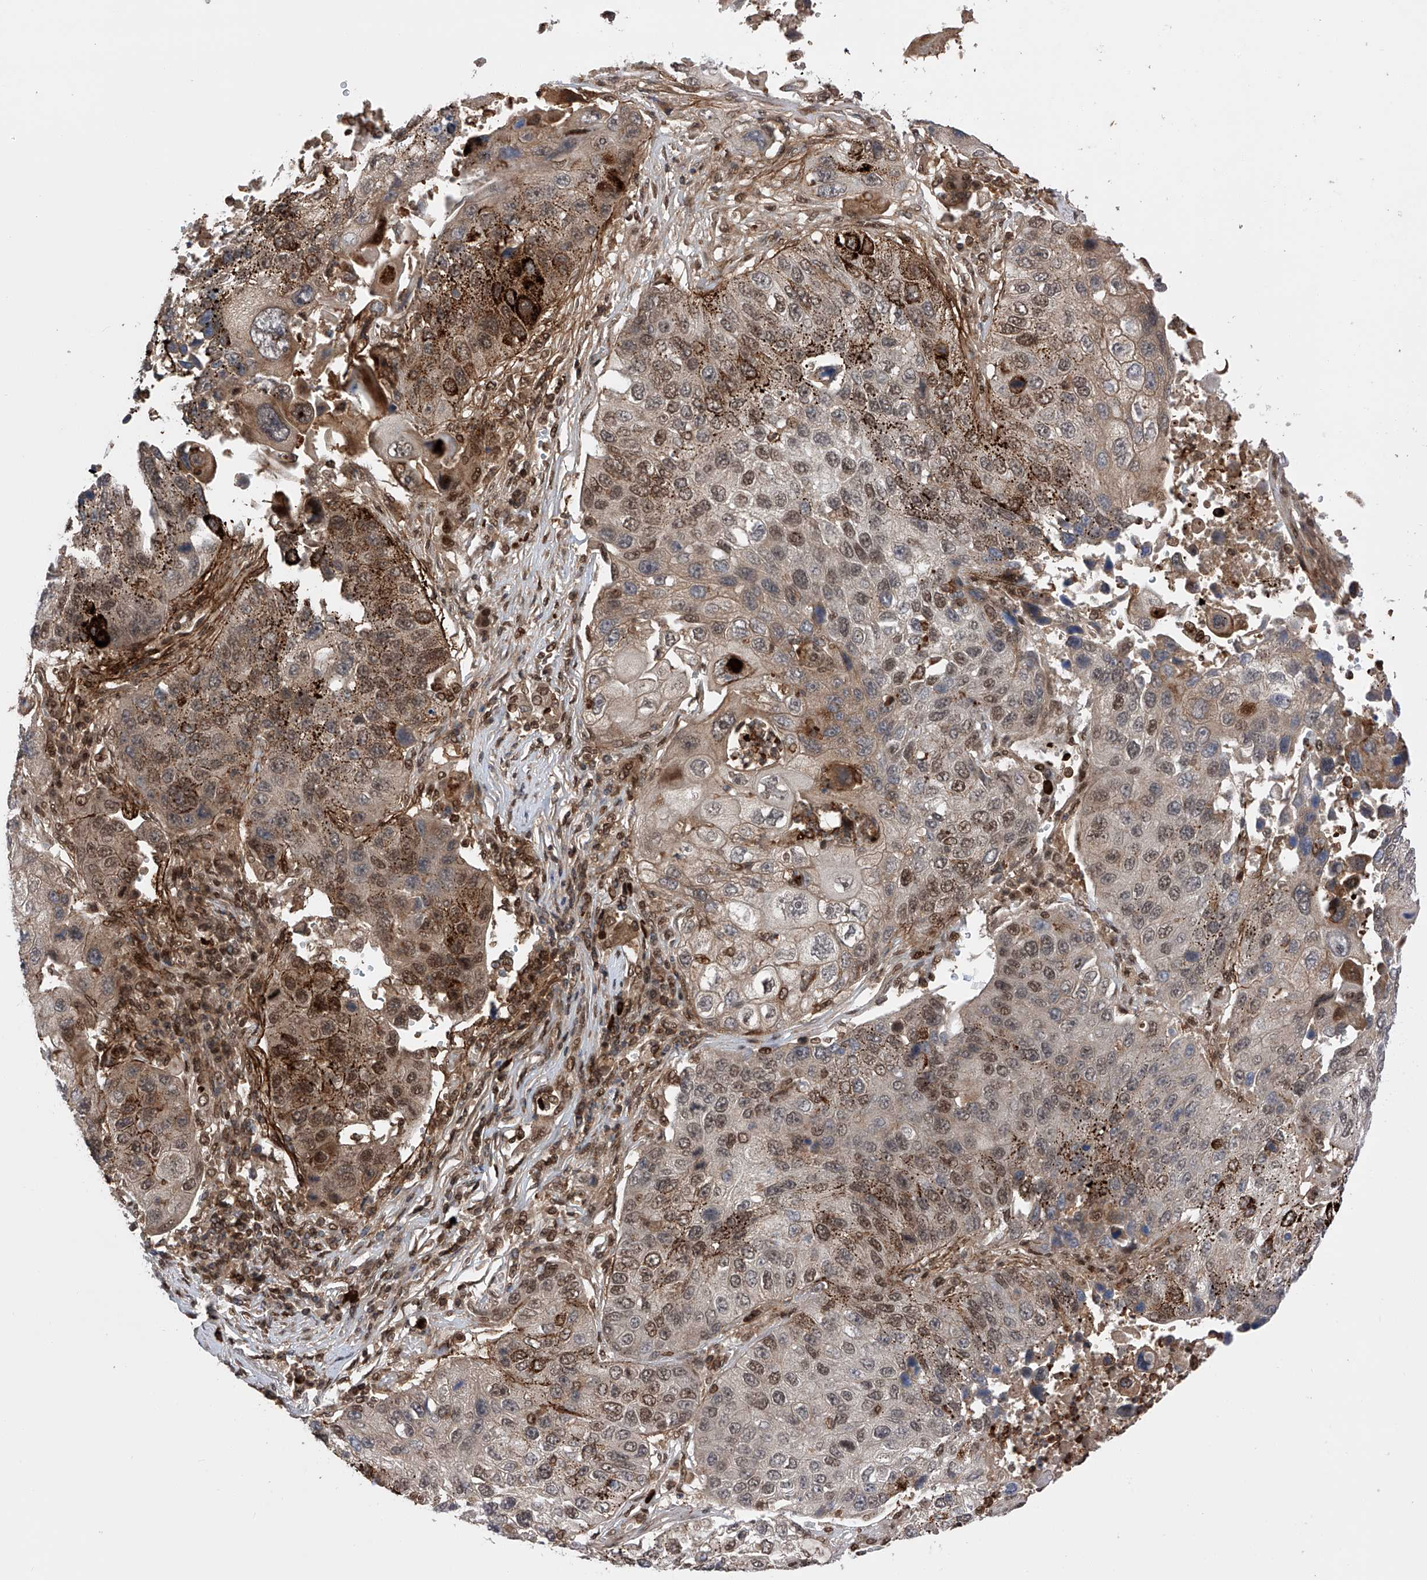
{"staining": {"intensity": "moderate", "quantity": ">75%", "location": "cytoplasmic/membranous,nuclear"}, "tissue": "lung cancer", "cell_type": "Tumor cells", "image_type": "cancer", "snomed": [{"axis": "morphology", "description": "Squamous cell carcinoma, NOS"}, {"axis": "topography", "description": "Lung"}], "caption": "Immunohistochemistry staining of lung cancer, which reveals medium levels of moderate cytoplasmic/membranous and nuclear staining in about >75% of tumor cells indicating moderate cytoplasmic/membranous and nuclear protein expression. The staining was performed using DAB (3,3'-diaminobenzidine) (brown) for protein detection and nuclei were counterstained in hematoxylin (blue).", "gene": "ZNF280D", "patient": {"sex": "male", "age": 61}}